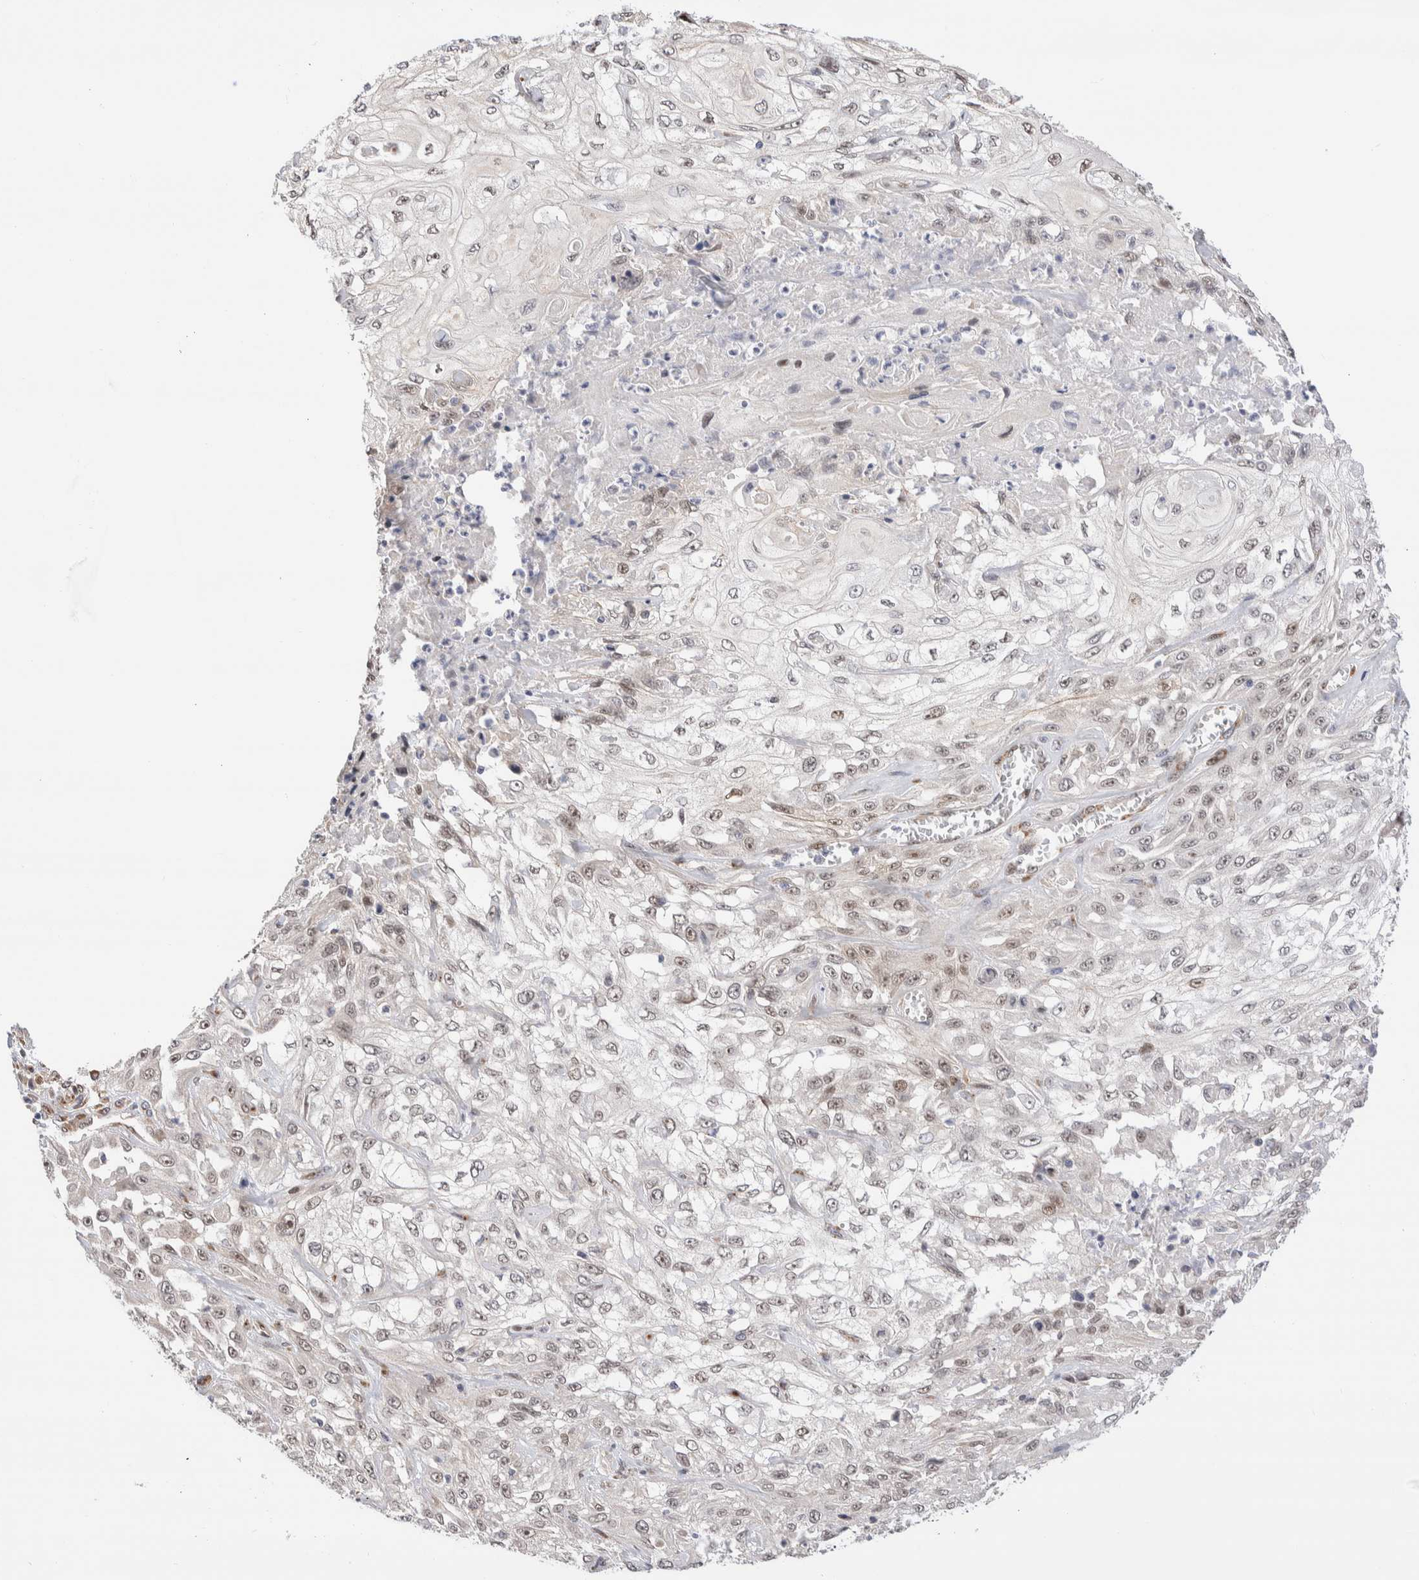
{"staining": {"intensity": "weak", "quantity": "25%-75%", "location": "nuclear"}, "tissue": "skin cancer", "cell_type": "Tumor cells", "image_type": "cancer", "snomed": [{"axis": "morphology", "description": "Squamous cell carcinoma, NOS"}, {"axis": "morphology", "description": "Squamous cell carcinoma, metastatic, NOS"}, {"axis": "topography", "description": "Skin"}, {"axis": "topography", "description": "Lymph node"}], "caption": "Skin cancer stained with a protein marker displays weak staining in tumor cells.", "gene": "NSMAF", "patient": {"sex": "male", "age": 75}}